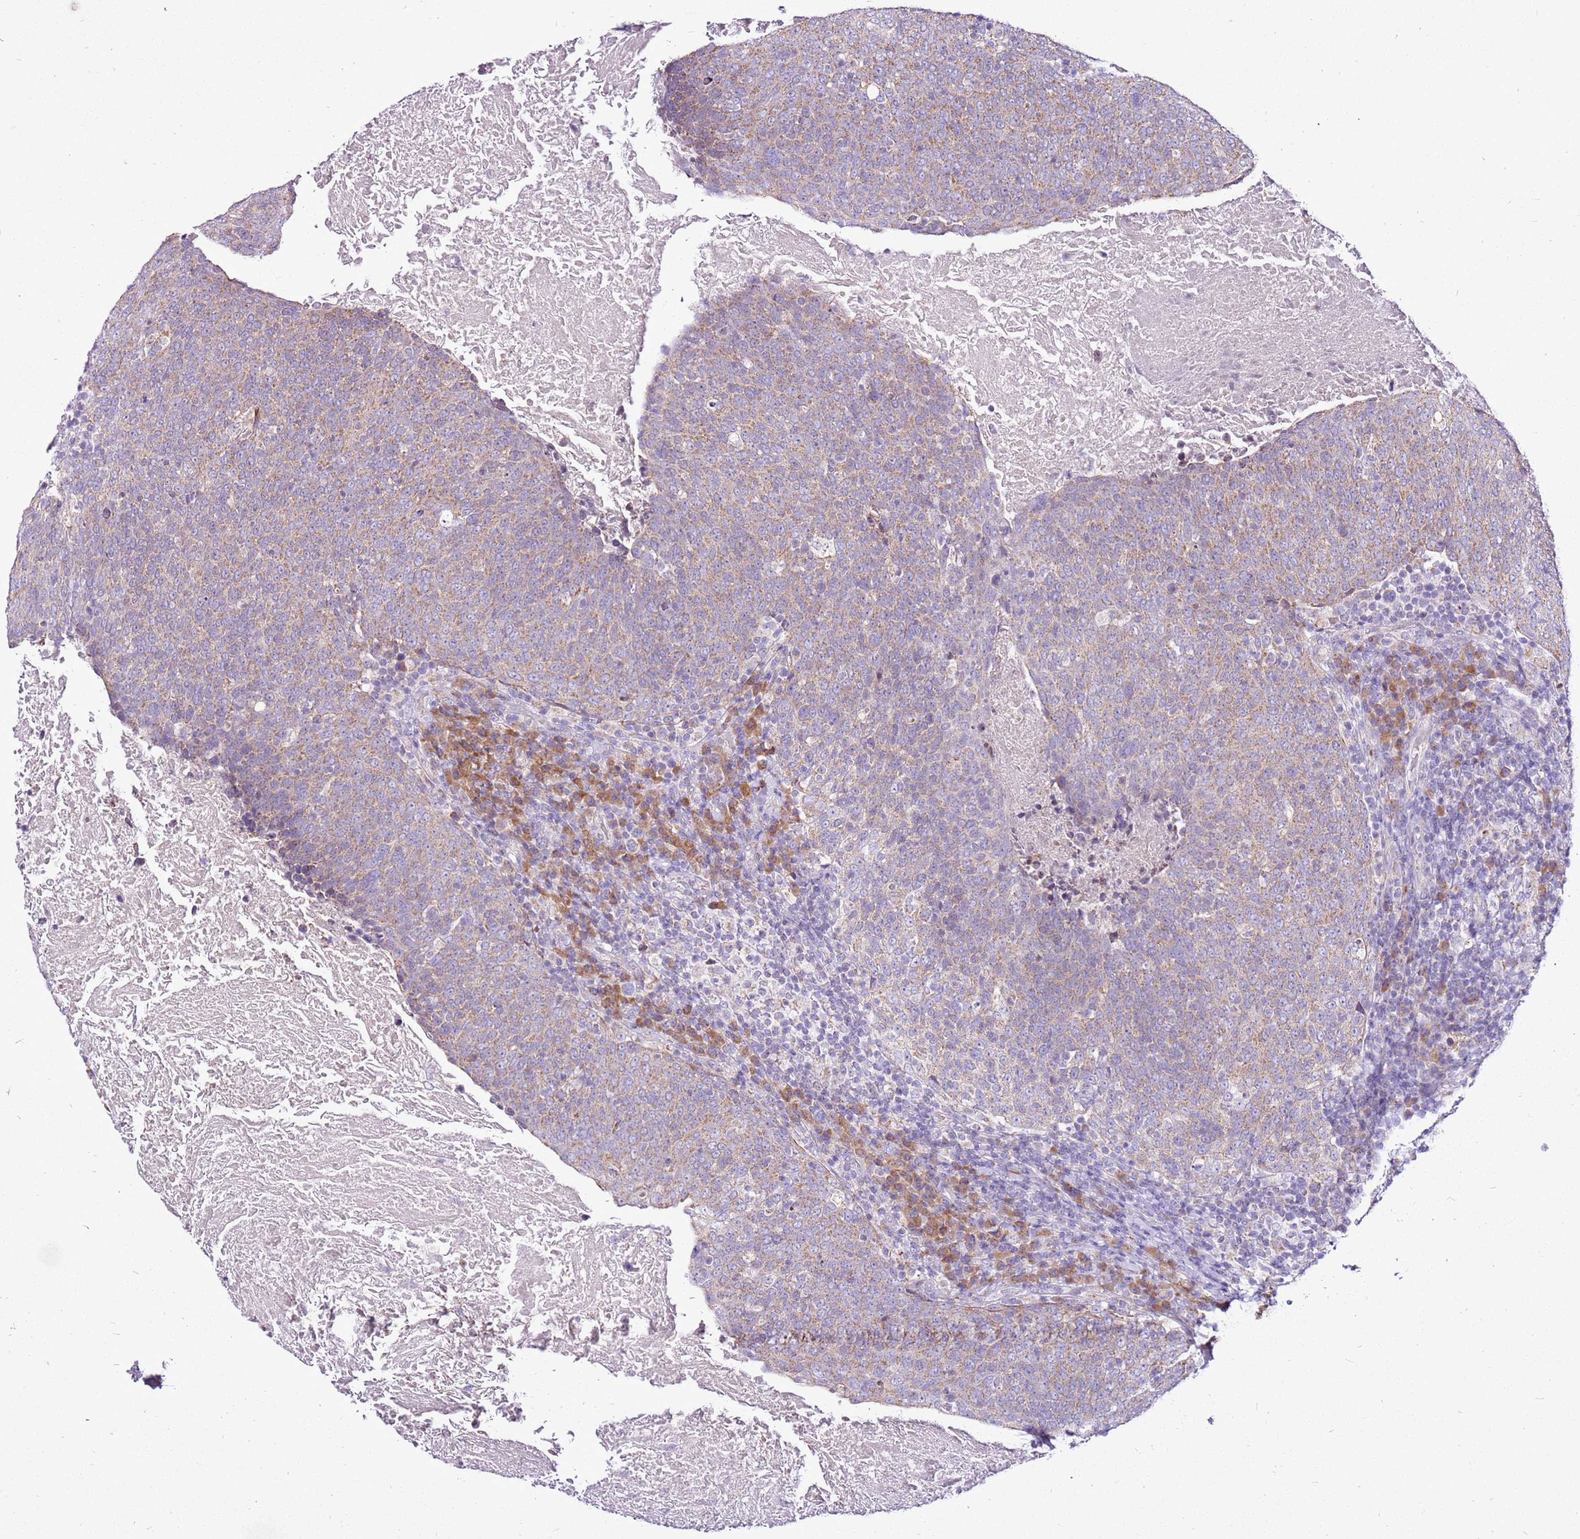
{"staining": {"intensity": "weak", "quantity": ">75%", "location": "cytoplasmic/membranous"}, "tissue": "head and neck cancer", "cell_type": "Tumor cells", "image_type": "cancer", "snomed": [{"axis": "morphology", "description": "Squamous cell carcinoma, NOS"}, {"axis": "morphology", "description": "Squamous cell carcinoma, metastatic, NOS"}, {"axis": "topography", "description": "Lymph node"}, {"axis": "topography", "description": "Head-Neck"}], "caption": "The image reveals a brown stain indicating the presence of a protein in the cytoplasmic/membranous of tumor cells in metastatic squamous cell carcinoma (head and neck).", "gene": "MRPL36", "patient": {"sex": "male", "age": 62}}